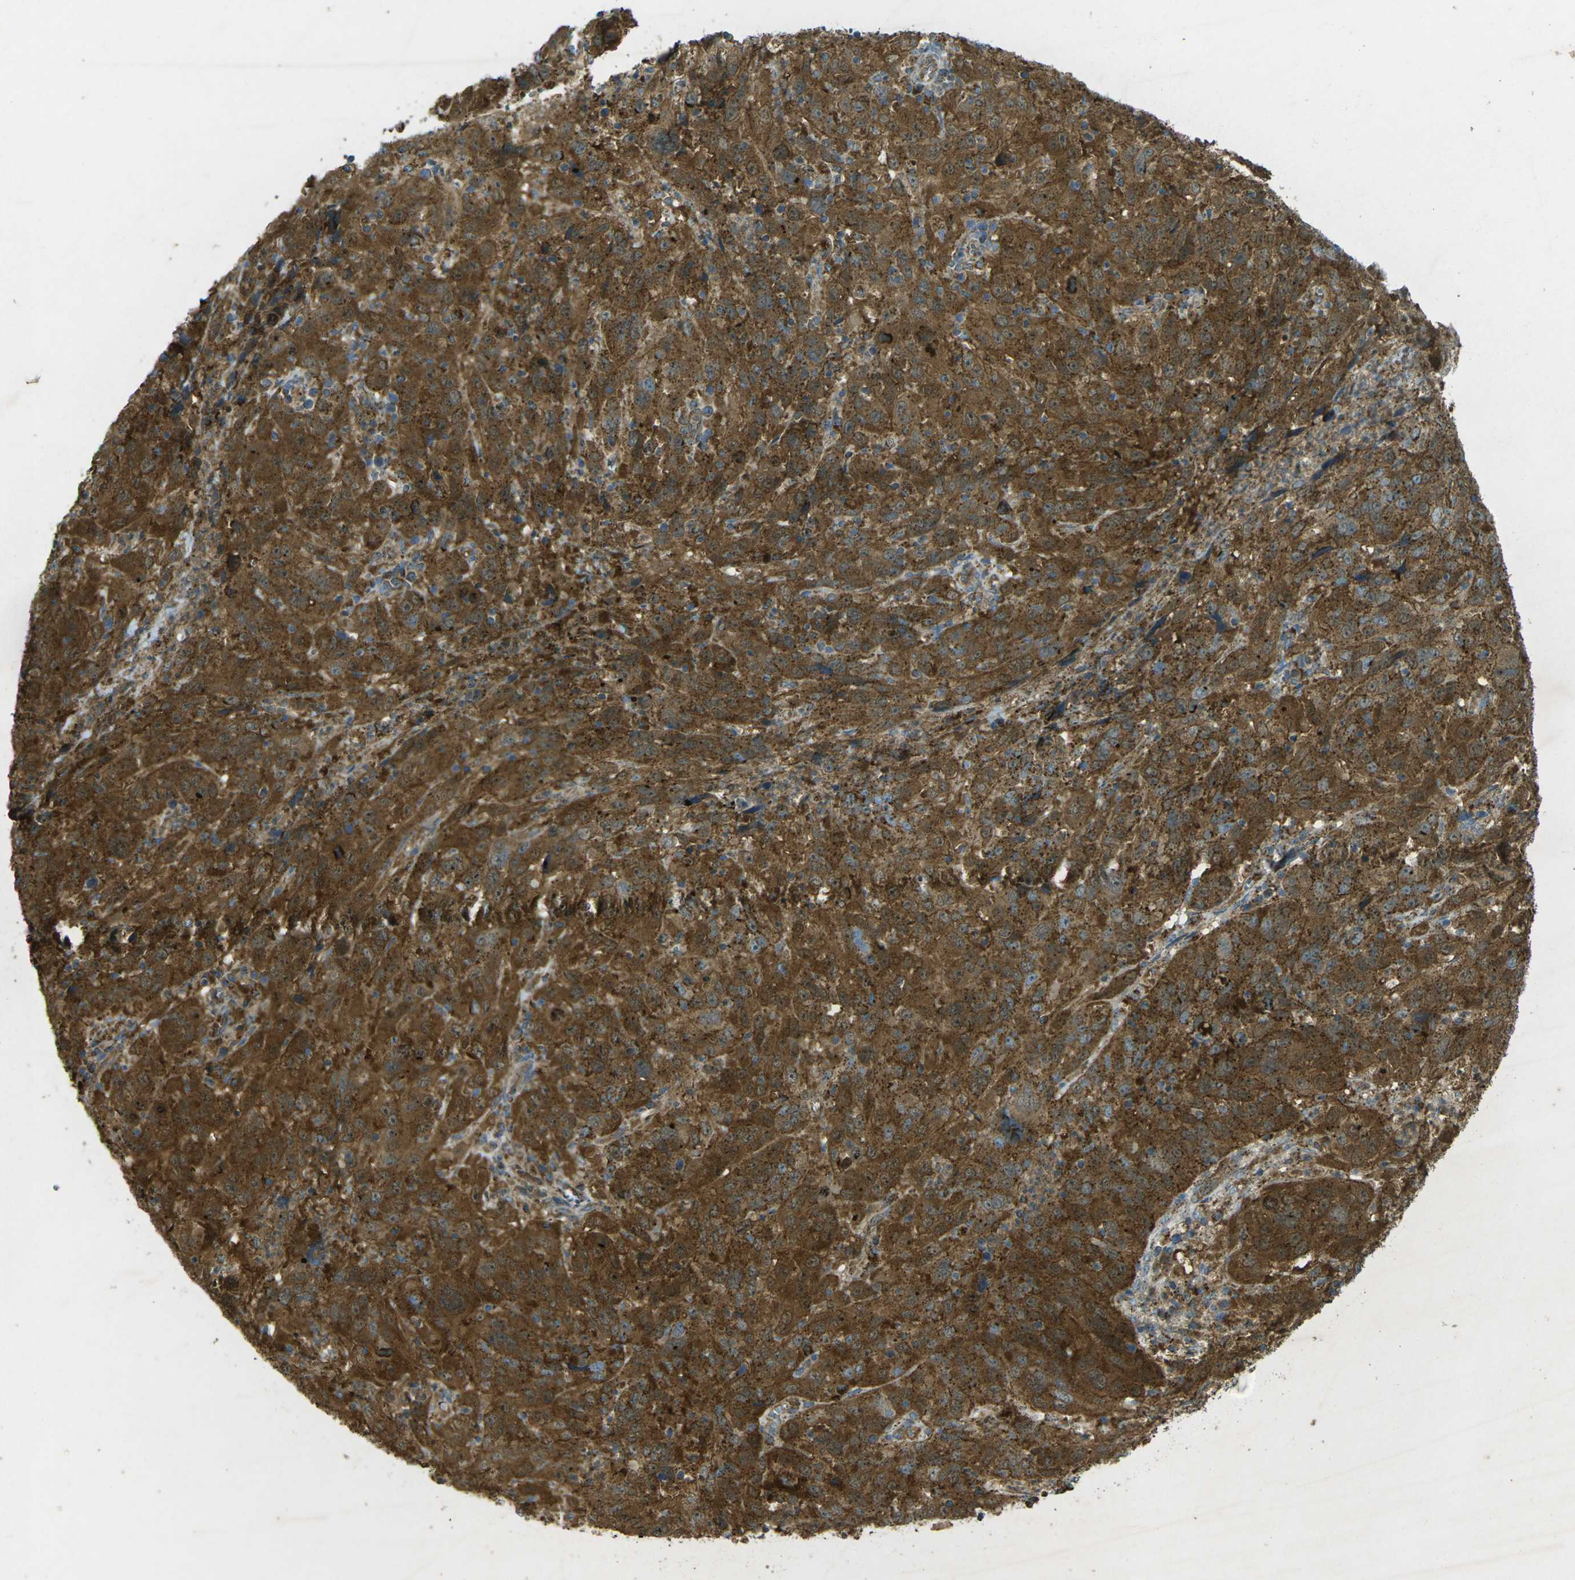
{"staining": {"intensity": "strong", "quantity": ">75%", "location": "cytoplasmic/membranous"}, "tissue": "cervical cancer", "cell_type": "Tumor cells", "image_type": "cancer", "snomed": [{"axis": "morphology", "description": "Squamous cell carcinoma, NOS"}, {"axis": "topography", "description": "Cervix"}], "caption": "Immunohistochemistry of cervical cancer (squamous cell carcinoma) shows high levels of strong cytoplasmic/membranous staining in about >75% of tumor cells. (Brightfield microscopy of DAB IHC at high magnification).", "gene": "CHMP3", "patient": {"sex": "female", "age": 32}}